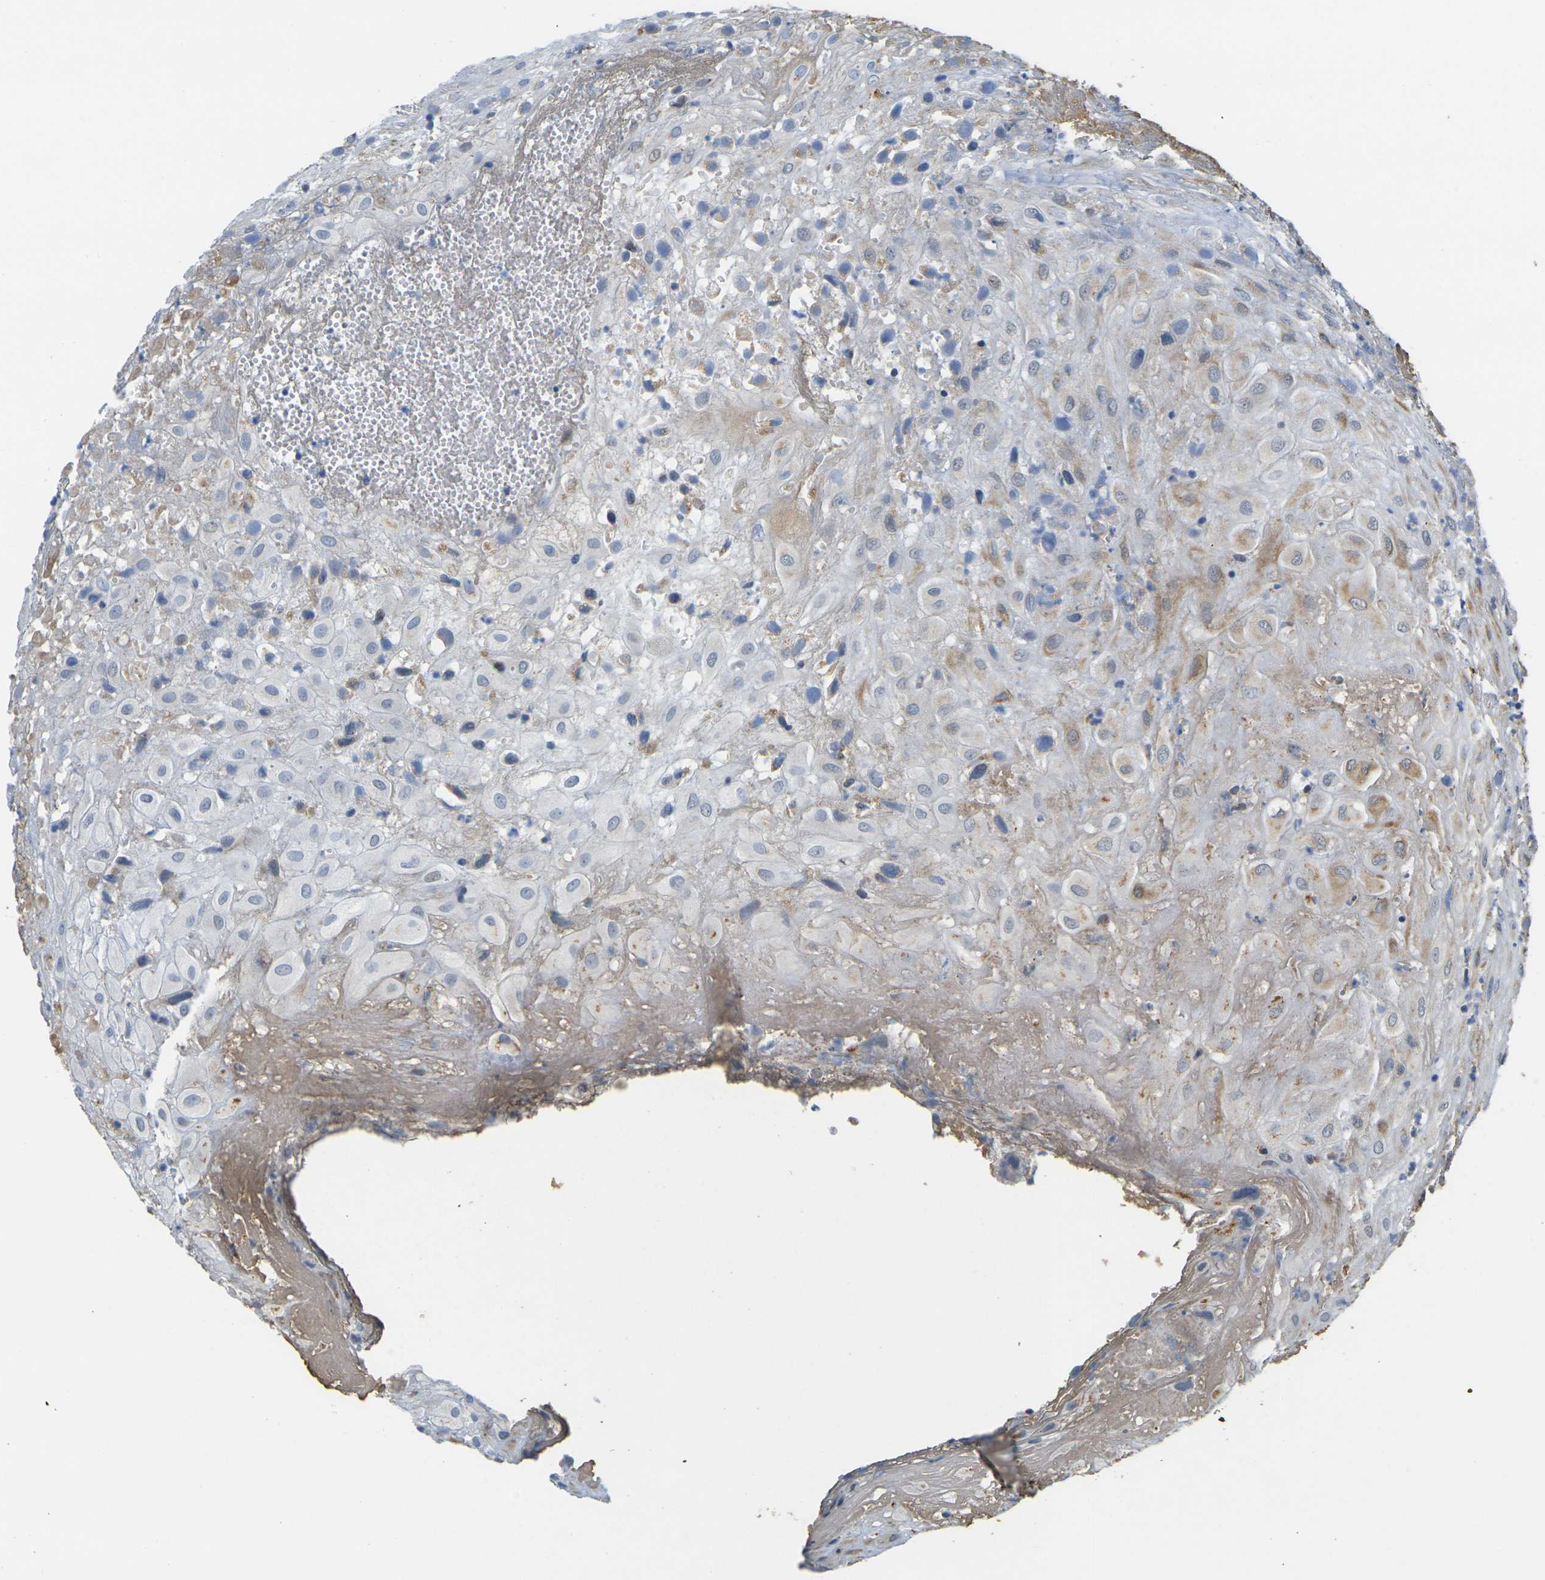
{"staining": {"intensity": "weak", "quantity": "<25%", "location": "cytoplasmic/membranous"}, "tissue": "placenta", "cell_type": "Decidual cells", "image_type": "normal", "snomed": [{"axis": "morphology", "description": "Normal tissue, NOS"}, {"axis": "topography", "description": "Placenta"}], "caption": "Immunohistochemical staining of normal human placenta shows no significant staining in decidual cells.", "gene": "OTOF", "patient": {"sex": "female", "age": 18}}